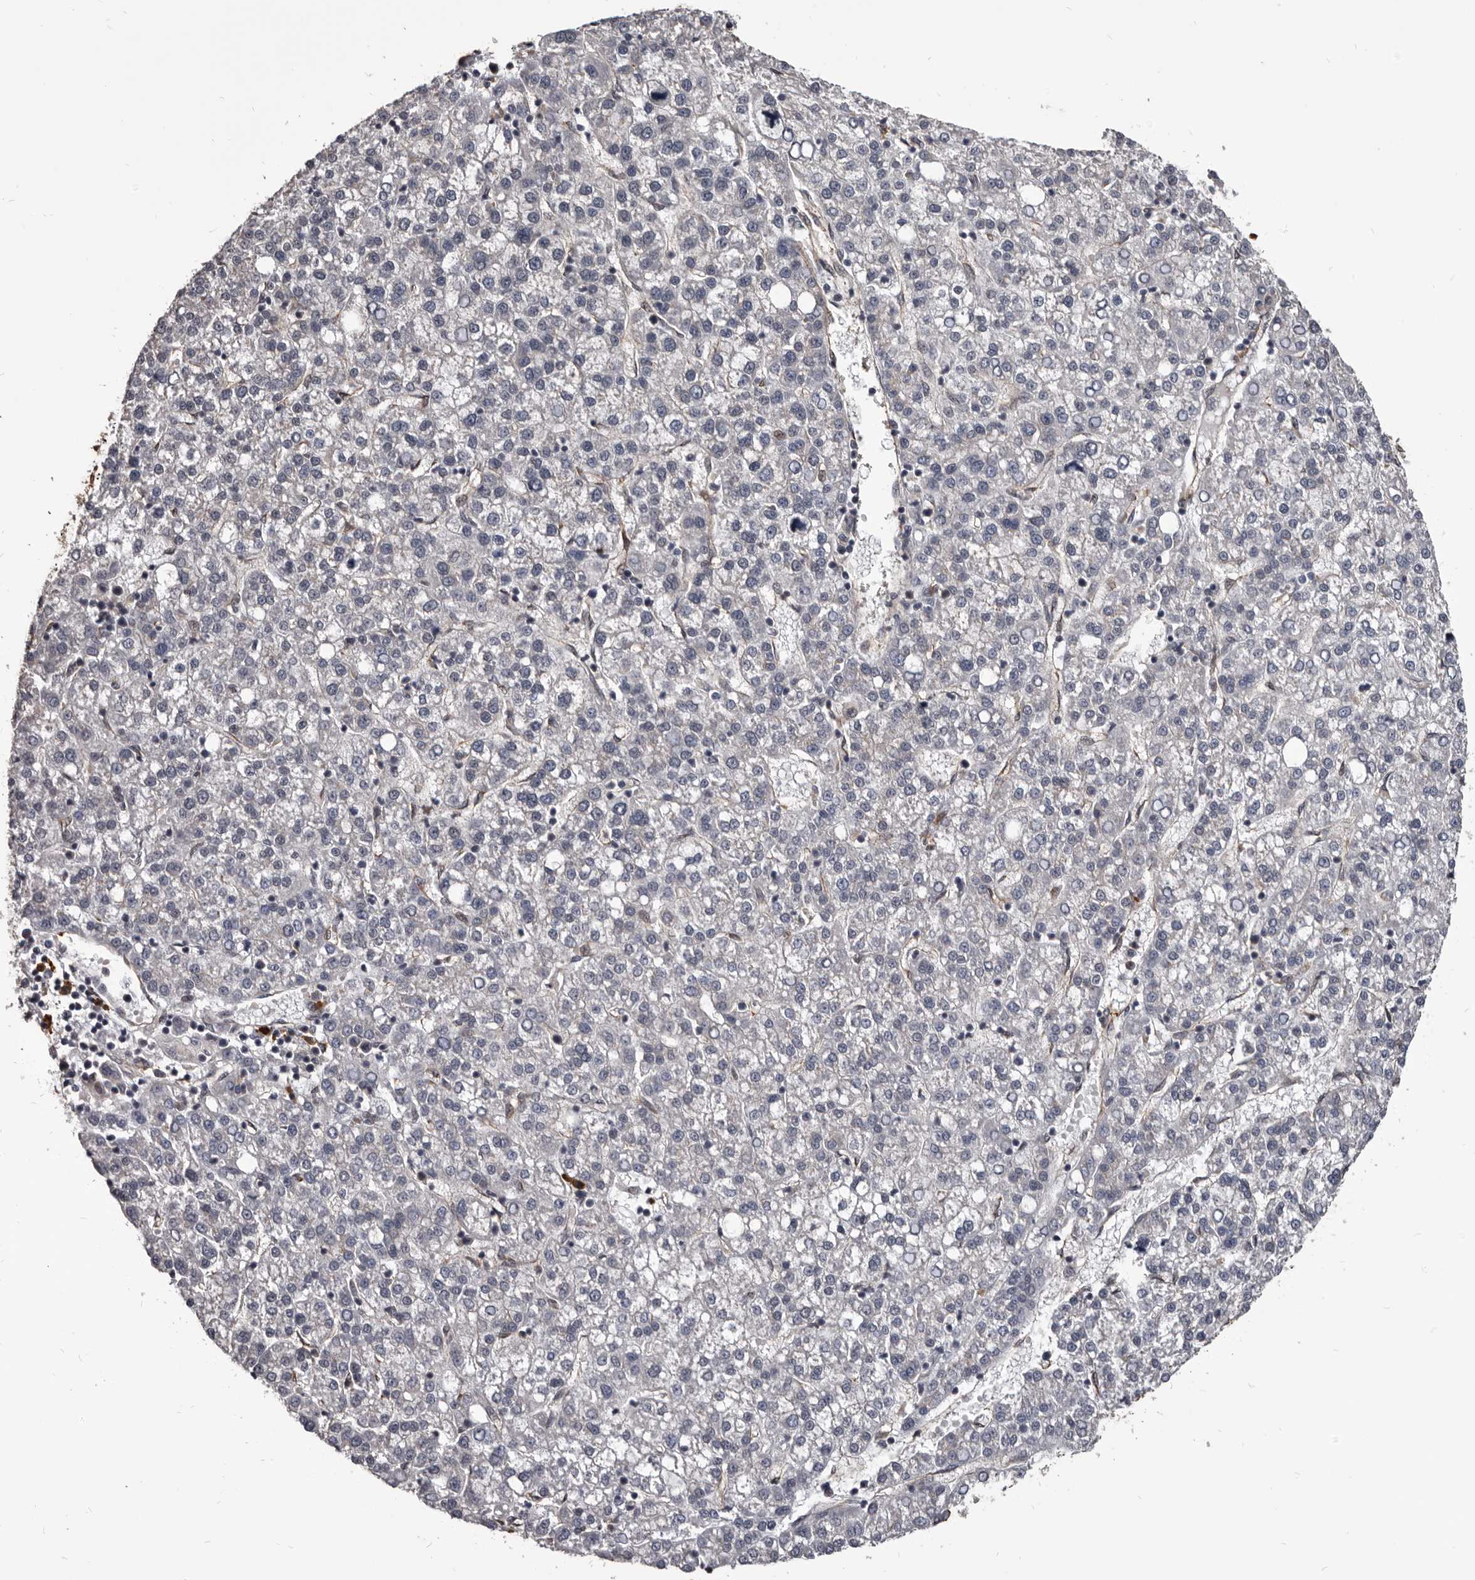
{"staining": {"intensity": "weak", "quantity": "<25%", "location": "cytoplasmic/membranous"}, "tissue": "liver cancer", "cell_type": "Tumor cells", "image_type": "cancer", "snomed": [{"axis": "morphology", "description": "Carcinoma, Hepatocellular, NOS"}, {"axis": "topography", "description": "Liver"}], "caption": "A micrograph of liver cancer (hepatocellular carcinoma) stained for a protein demonstrates no brown staining in tumor cells. The staining is performed using DAB (3,3'-diaminobenzidine) brown chromogen with nuclei counter-stained in using hematoxylin.", "gene": "ADAMTS20", "patient": {"sex": "female", "age": 58}}